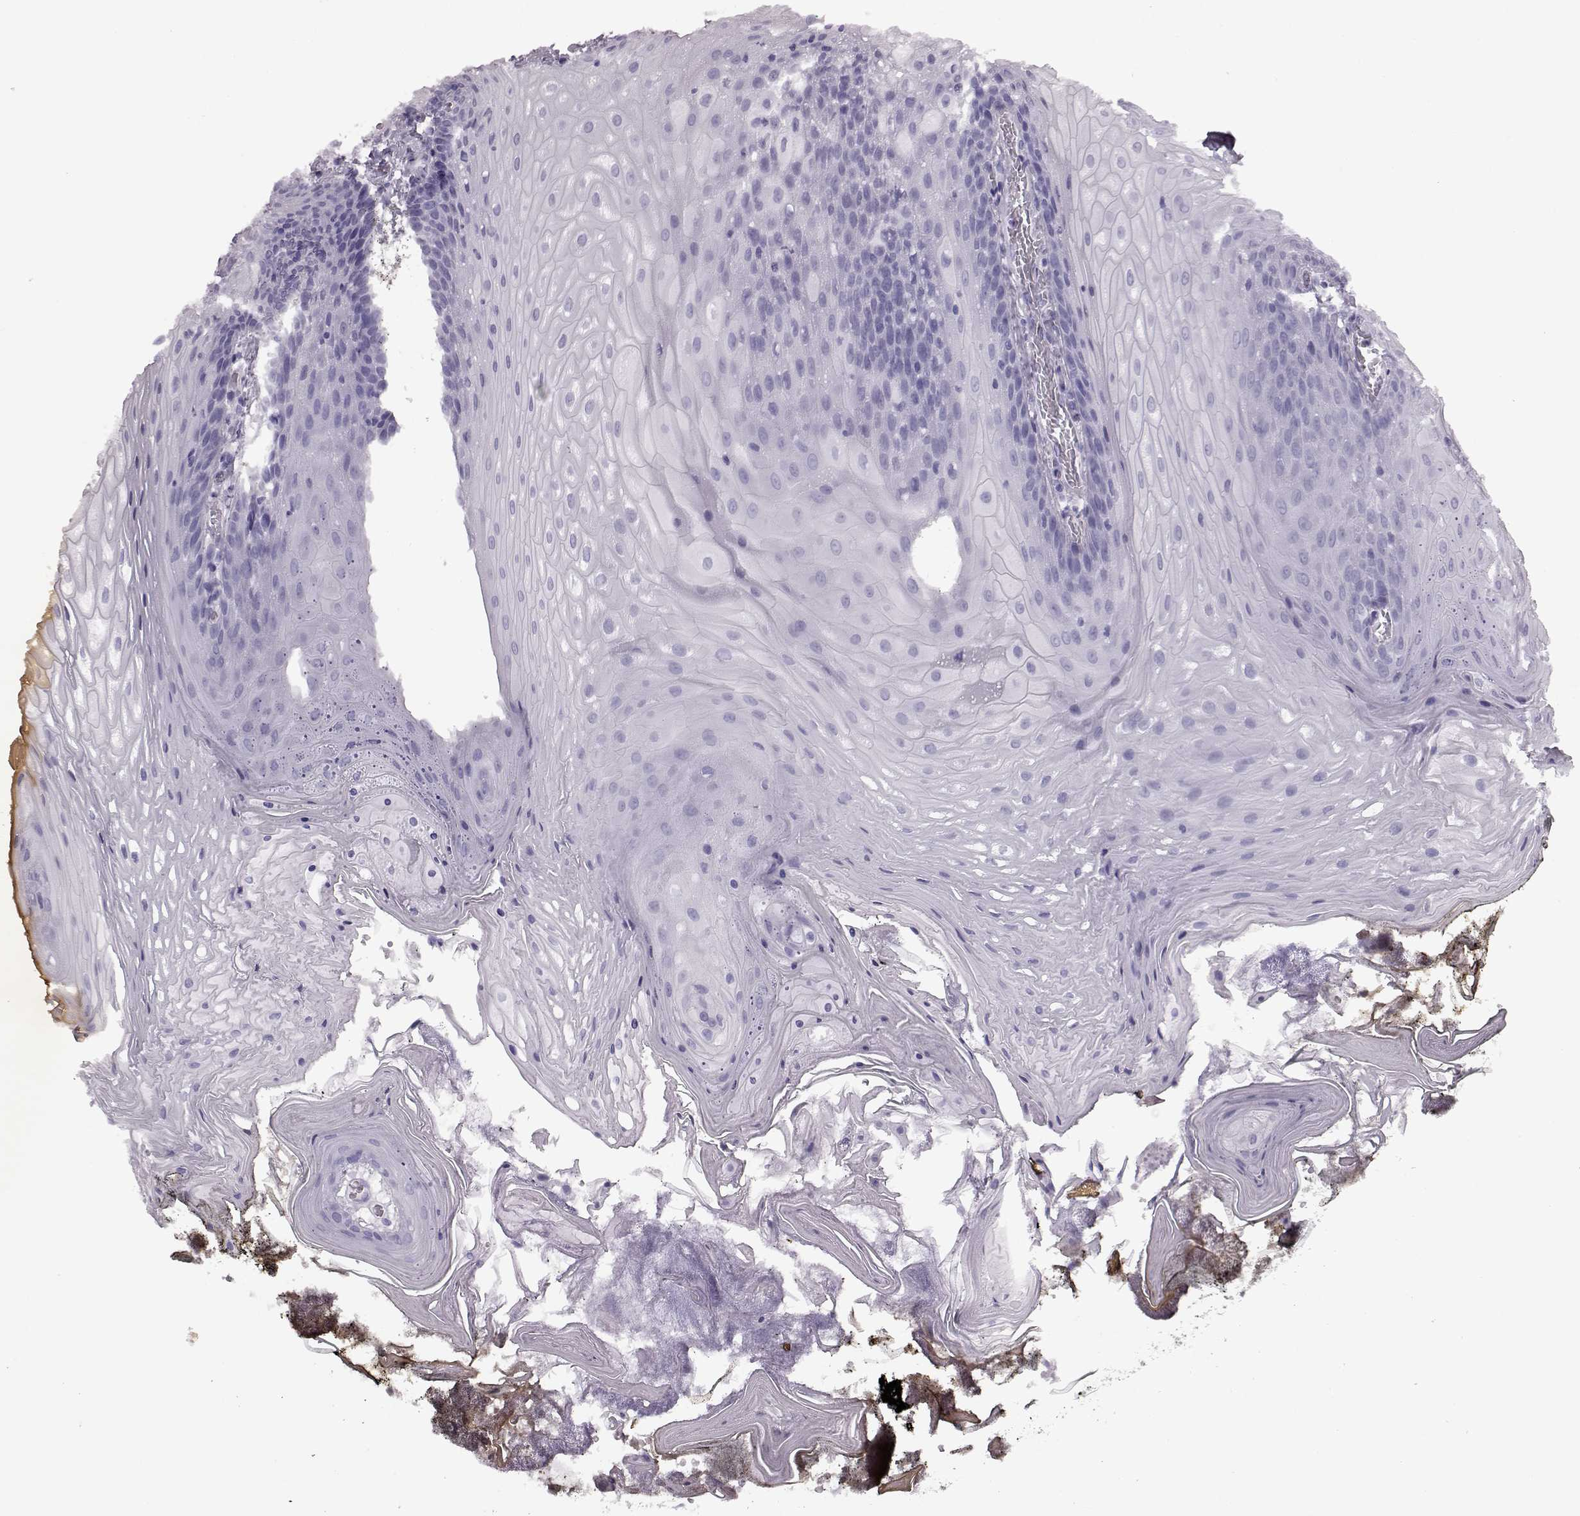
{"staining": {"intensity": "negative", "quantity": "none", "location": "none"}, "tissue": "oral mucosa", "cell_type": "Squamous epithelial cells", "image_type": "normal", "snomed": [{"axis": "morphology", "description": "Normal tissue, NOS"}, {"axis": "topography", "description": "Oral tissue"}], "caption": "Oral mucosa stained for a protein using immunohistochemistry (IHC) displays no positivity squamous epithelial cells.", "gene": "PRPH2", "patient": {"sex": "male", "age": 9}}